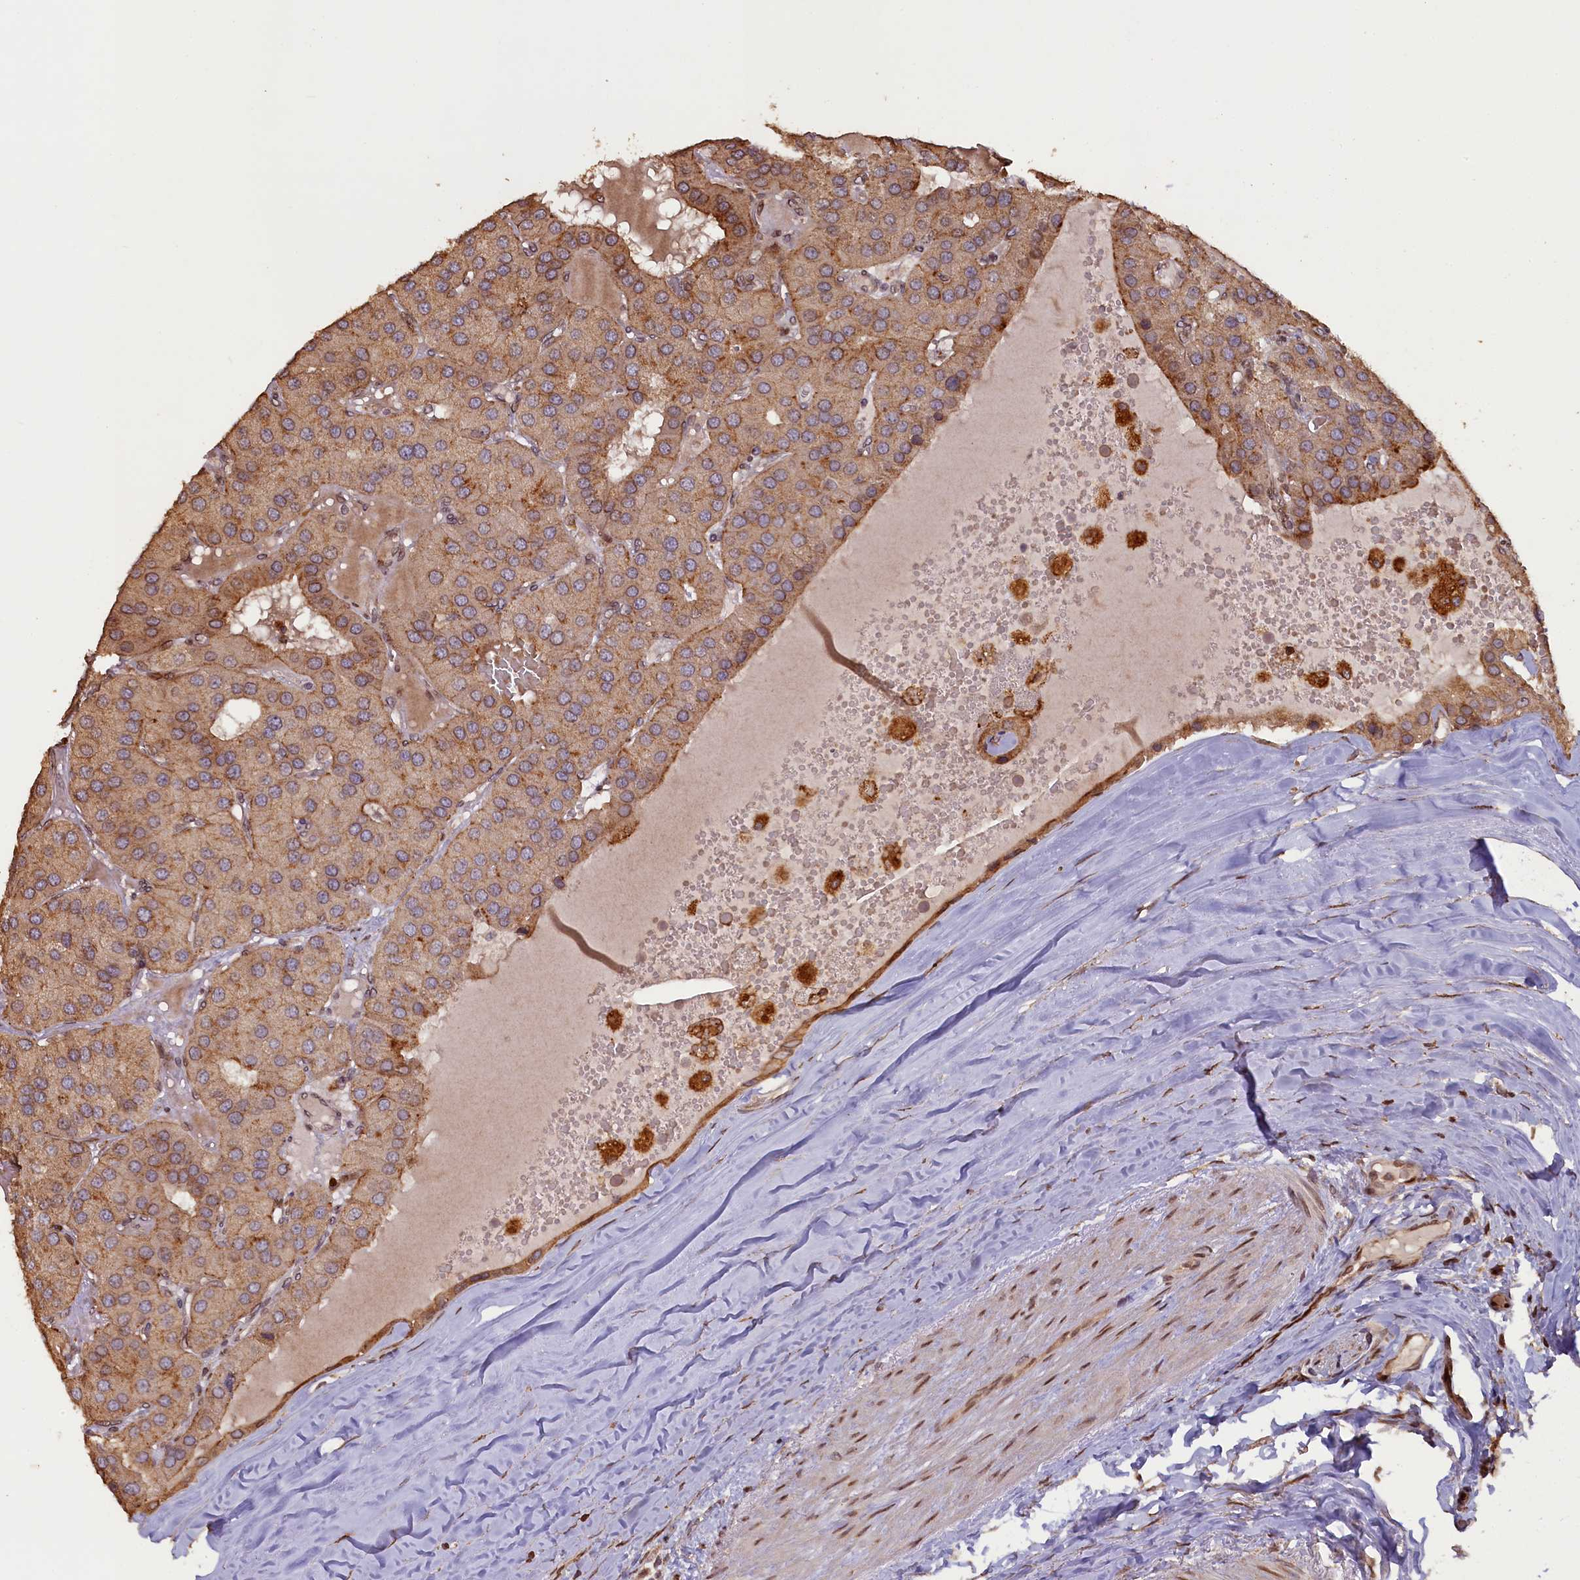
{"staining": {"intensity": "moderate", "quantity": ">75%", "location": "cytoplasmic/membranous"}, "tissue": "parathyroid gland", "cell_type": "Glandular cells", "image_type": "normal", "snomed": [{"axis": "morphology", "description": "Normal tissue, NOS"}, {"axis": "morphology", "description": "Adenoma, NOS"}, {"axis": "topography", "description": "Parathyroid gland"}], "caption": "IHC image of unremarkable parathyroid gland: parathyroid gland stained using immunohistochemistry exhibits medium levels of moderate protein expression localized specifically in the cytoplasmic/membranous of glandular cells, appearing as a cytoplasmic/membranous brown color.", "gene": "SLC38A7", "patient": {"sex": "female", "age": 86}}